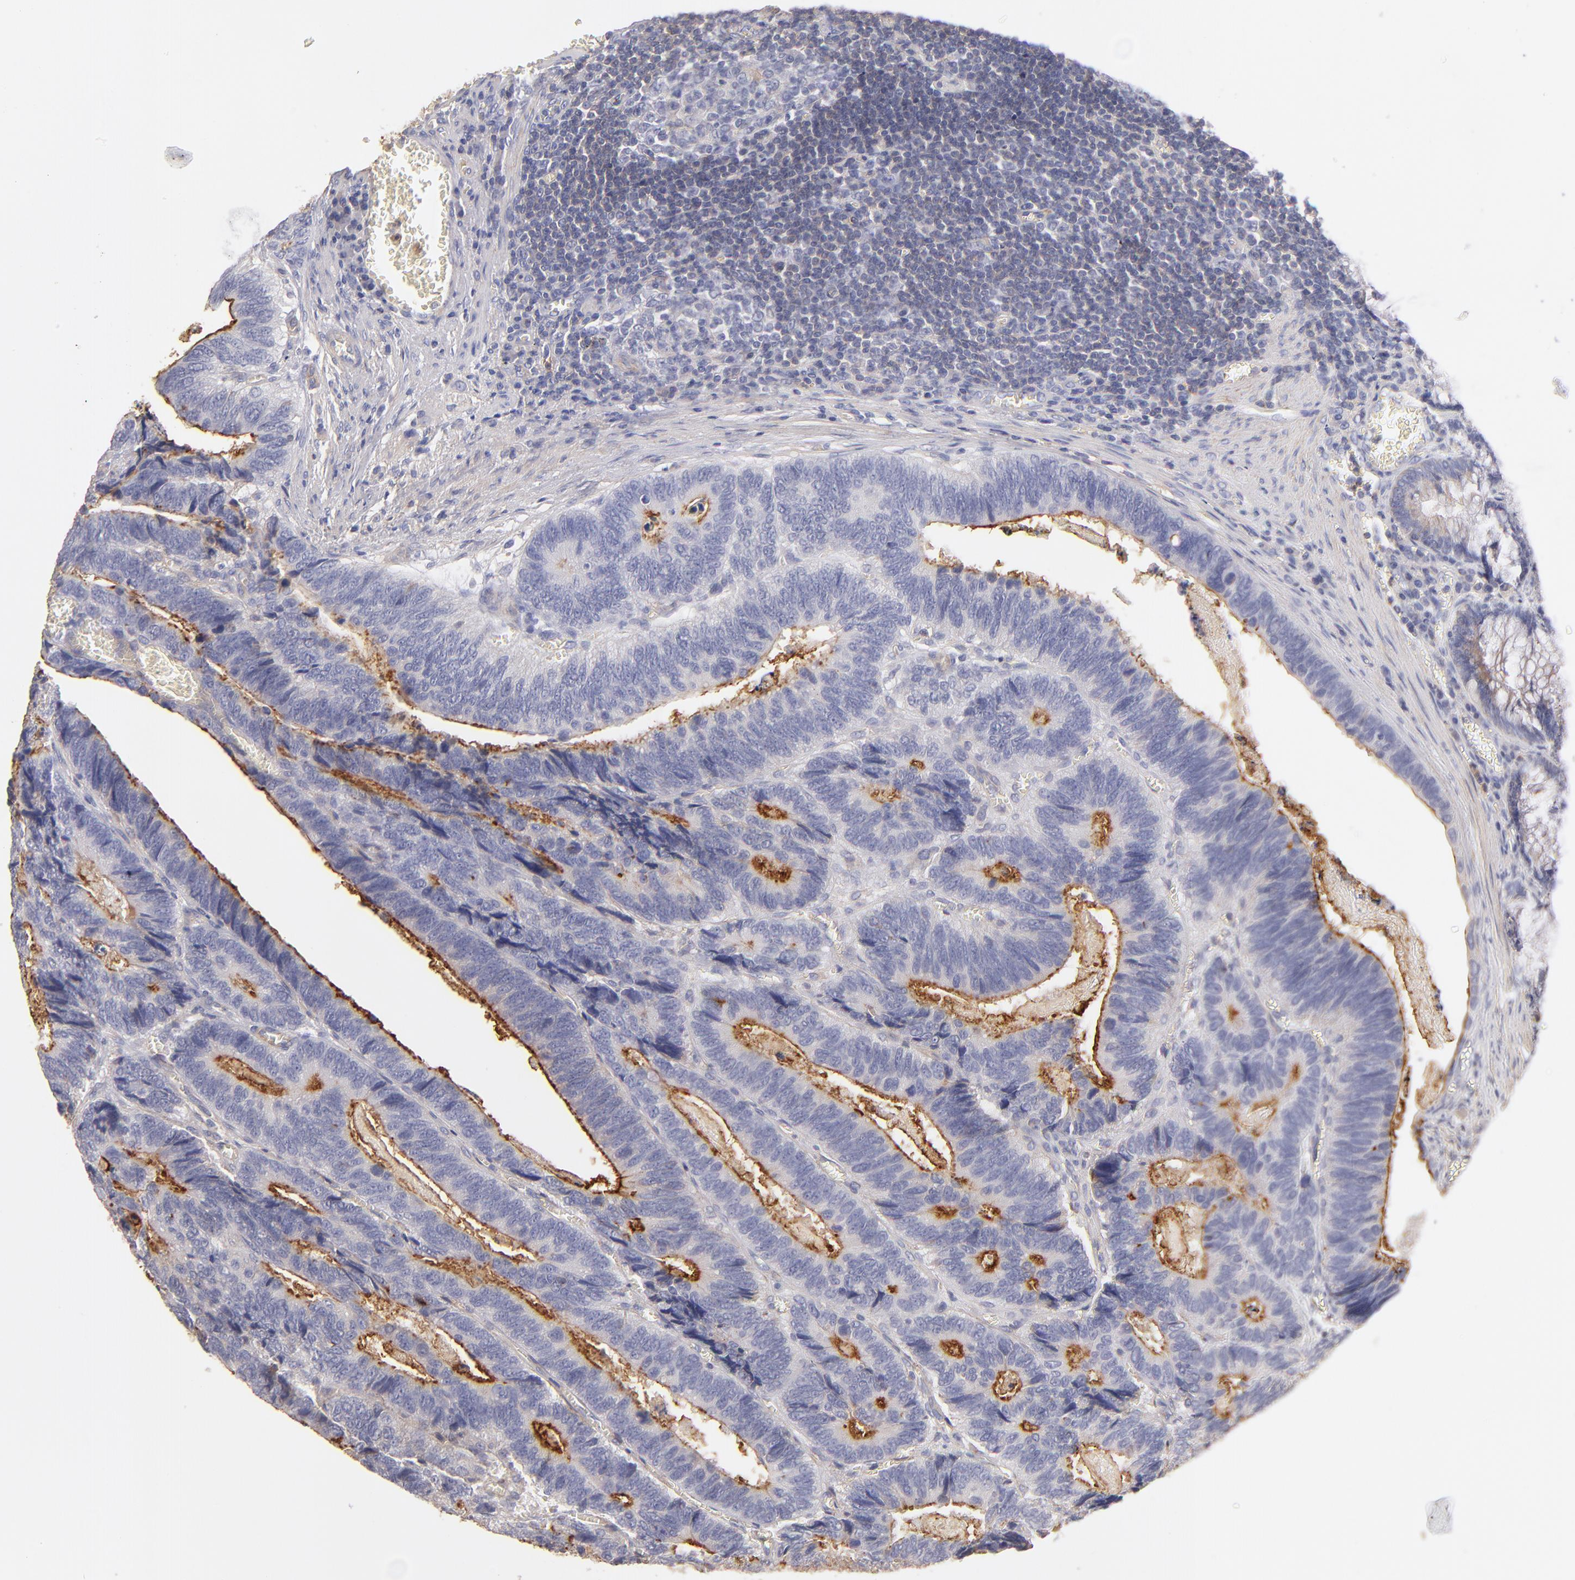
{"staining": {"intensity": "moderate", "quantity": "25%-75%", "location": "cytoplasmic/membranous"}, "tissue": "colorectal cancer", "cell_type": "Tumor cells", "image_type": "cancer", "snomed": [{"axis": "morphology", "description": "Adenocarcinoma, NOS"}, {"axis": "topography", "description": "Colon"}], "caption": "An image of colorectal adenocarcinoma stained for a protein shows moderate cytoplasmic/membranous brown staining in tumor cells.", "gene": "ABCB1", "patient": {"sex": "male", "age": 72}}